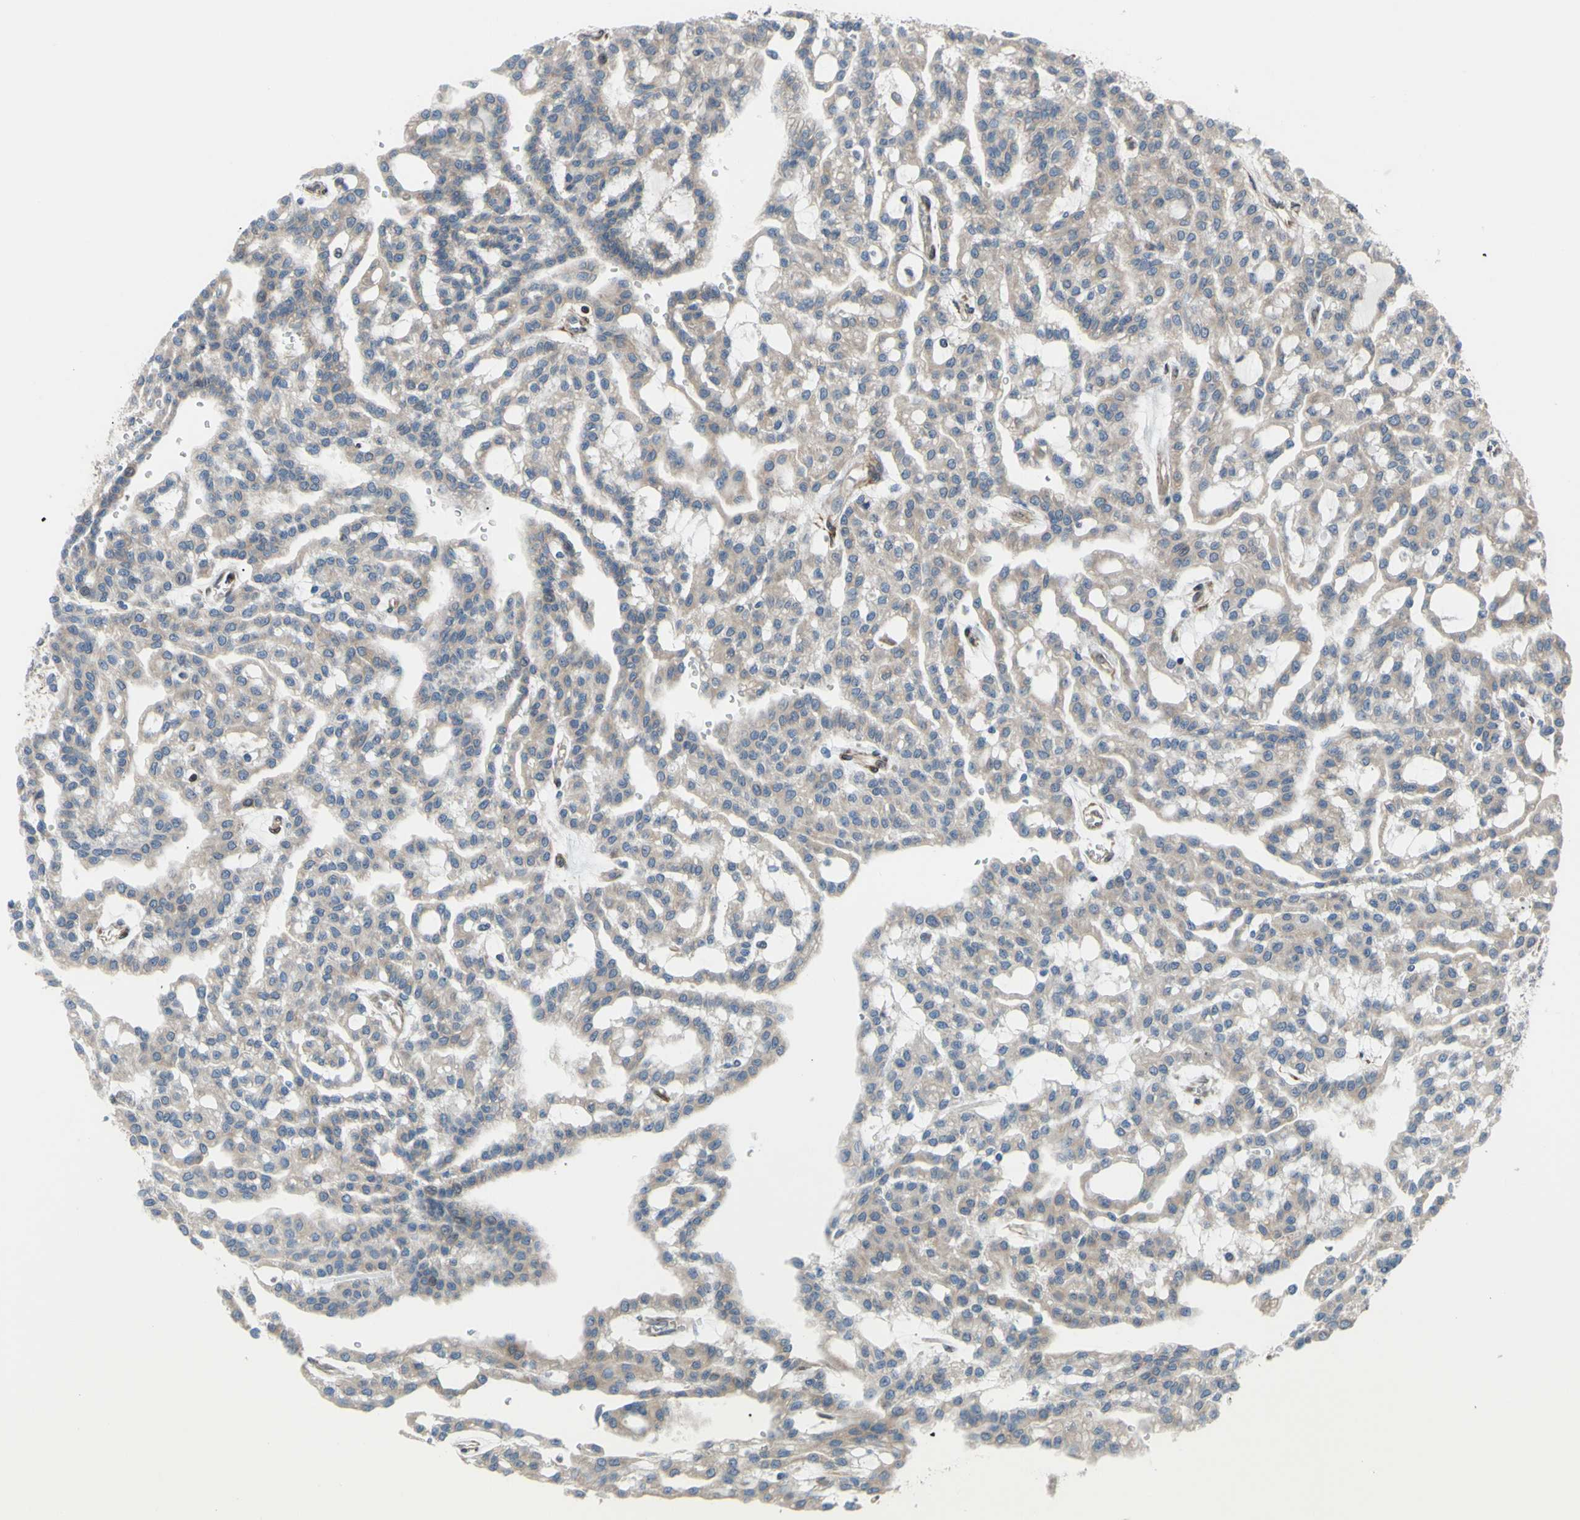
{"staining": {"intensity": "weak", "quantity": "<25%", "location": "cytoplasmic/membranous"}, "tissue": "renal cancer", "cell_type": "Tumor cells", "image_type": "cancer", "snomed": [{"axis": "morphology", "description": "Adenocarcinoma, NOS"}, {"axis": "topography", "description": "Kidney"}], "caption": "Tumor cells show no significant expression in renal cancer (adenocarcinoma).", "gene": "PRAF2", "patient": {"sex": "male", "age": 63}}